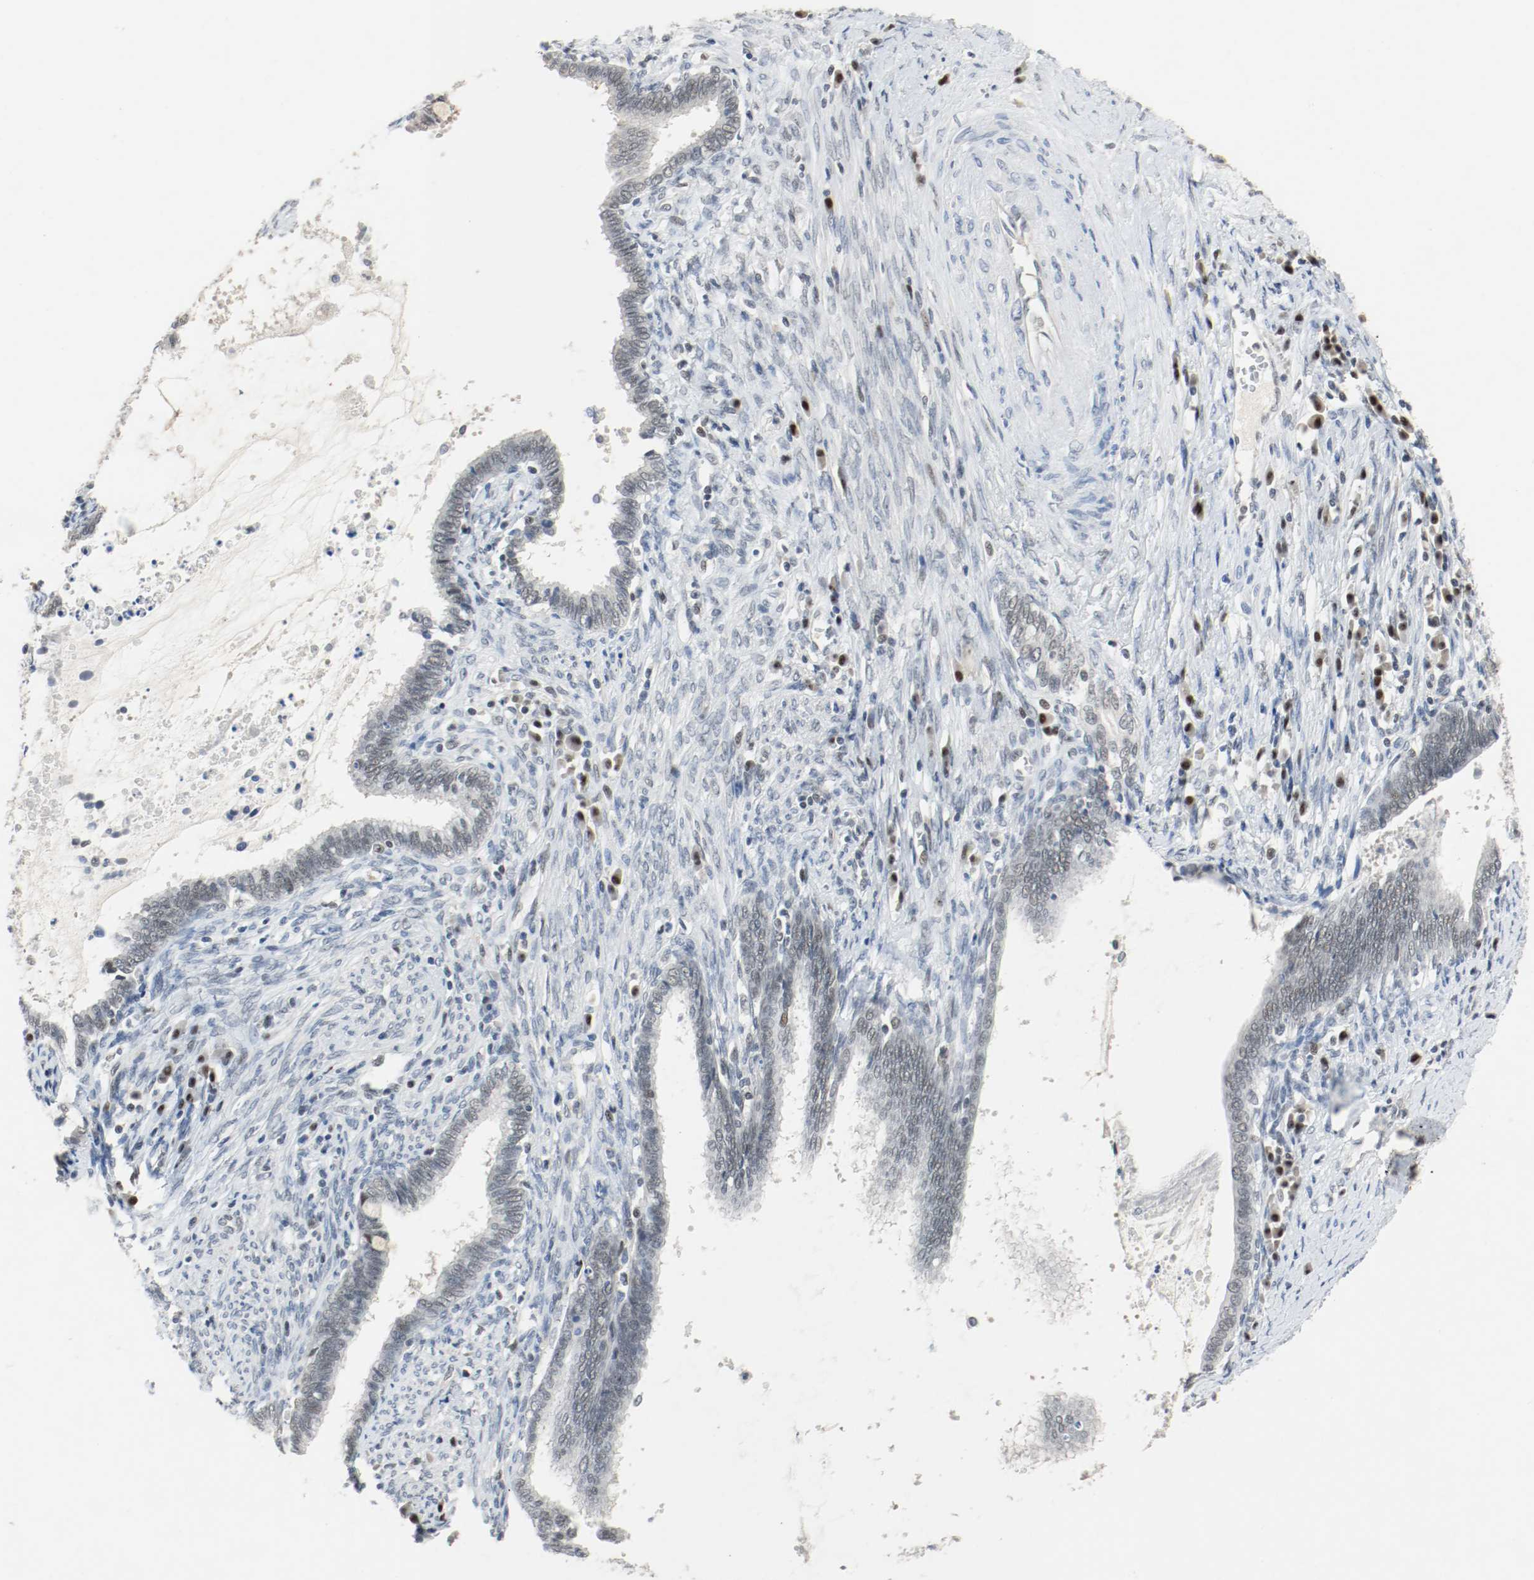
{"staining": {"intensity": "weak", "quantity": "<25%", "location": "nuclear"}, "tissue": "cervical cancer", "cell_type": "Tumor cells", "image_type": "cancer", "snomed": [{"axis": "morphology", "description": "Adenocarcinoma, NOS"}, {"axis": "topography", "description": "Cervix"}], "caption": "Cervical cancer (adenocarcinoma) stained for a protein using immunohistochemistry exhibits no staining tumor cells.", "gene": "ASH1L", "patient": {"sex": "female", "age": 44}}